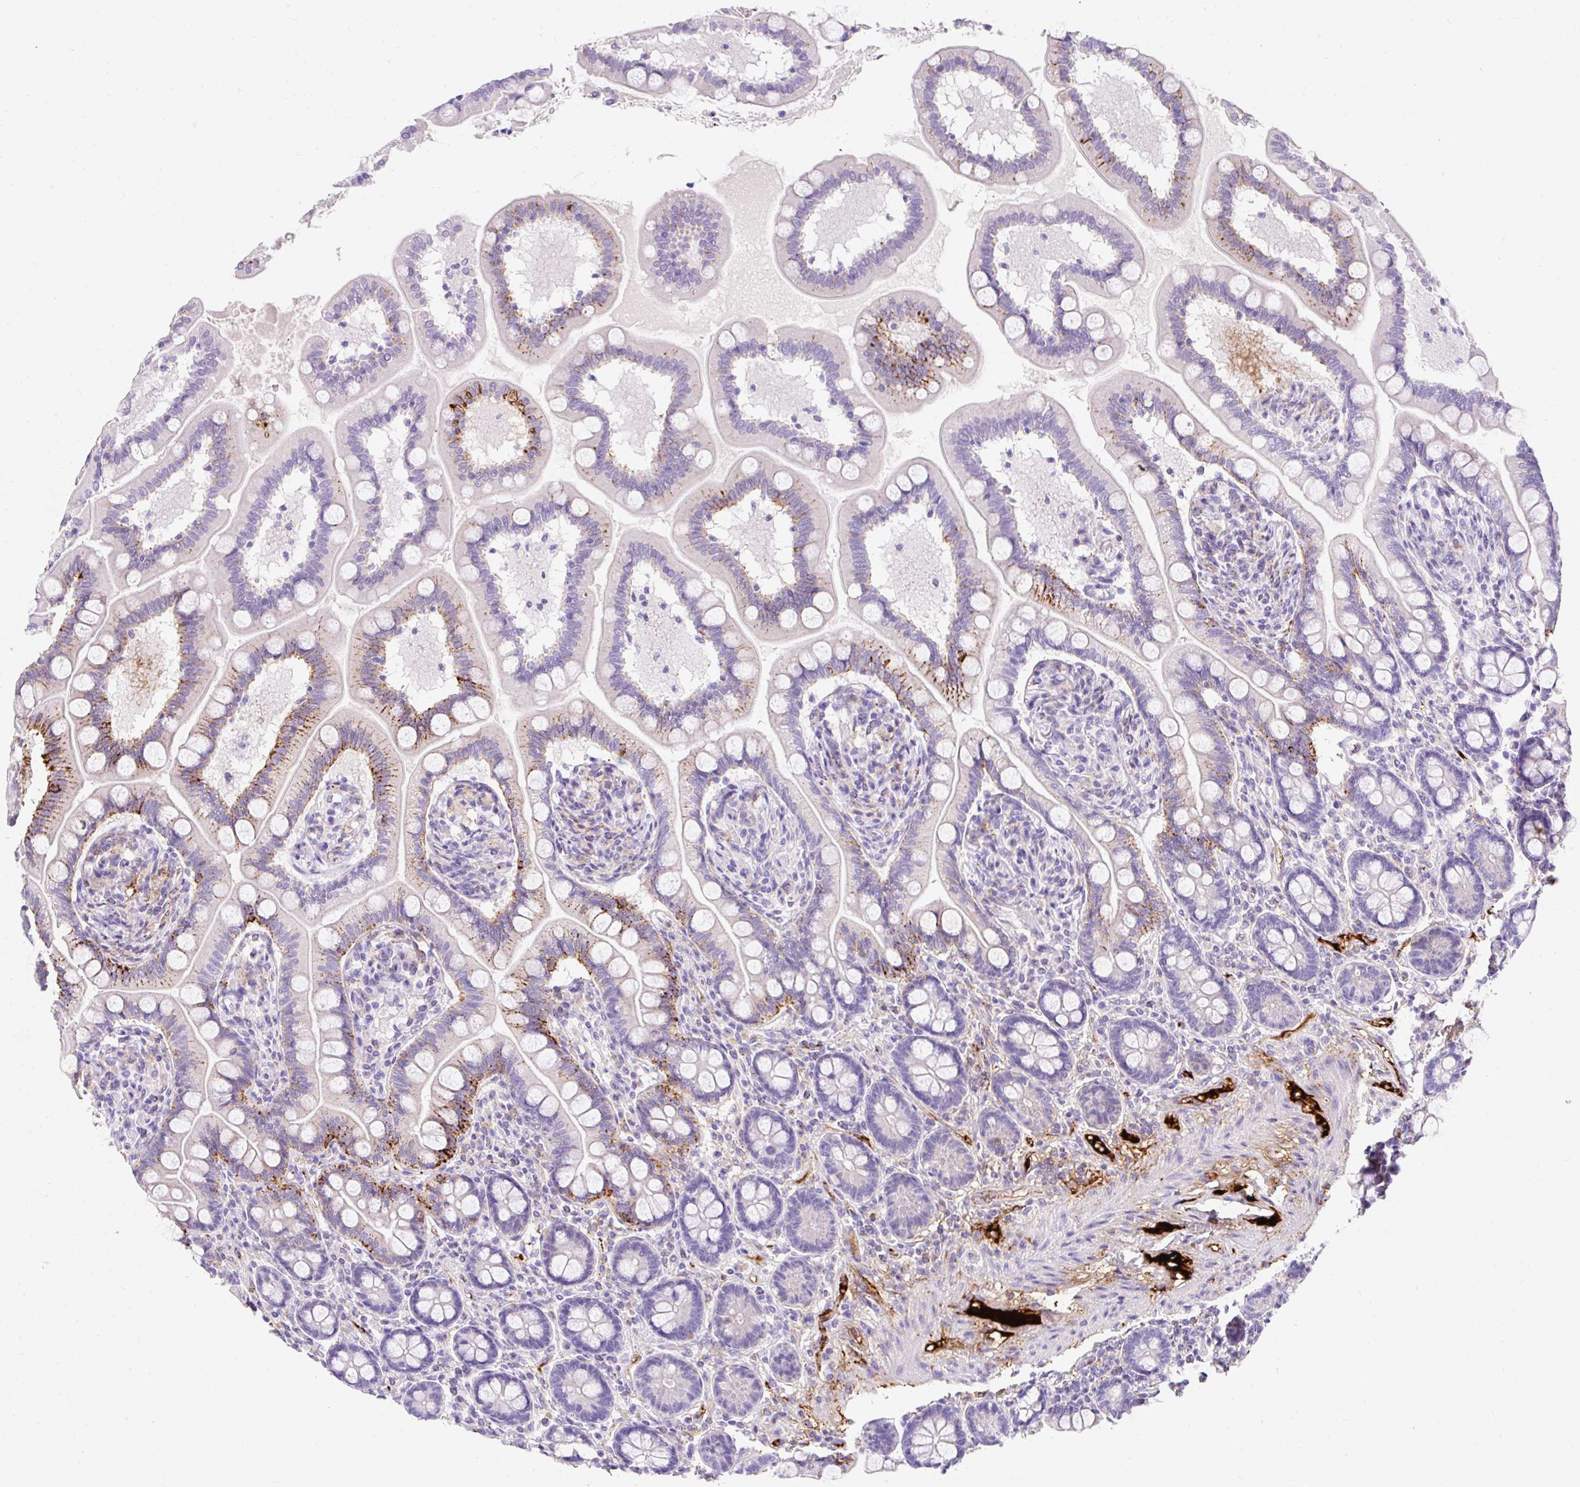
{"staining": {"intensity": "strong", "quantity": "<25%", "location": "cytoplasmic/membranous"}, "tissue": "small intestine", "cell_type": "Glandular cells", "image_type": "normal", "snomed": [{"axis": "morphology", "description": "Normal tissue, NOS"}, {"axis": "topography", "description": "Small intestine"}], "caption": "The micrograph shows a brown stain indicating the presence of a protein in the cytoplasmic/membranous of glandular cells in small intestine.", "gene": "APOC2", "patient": {"sex": "female", "age": 64}}